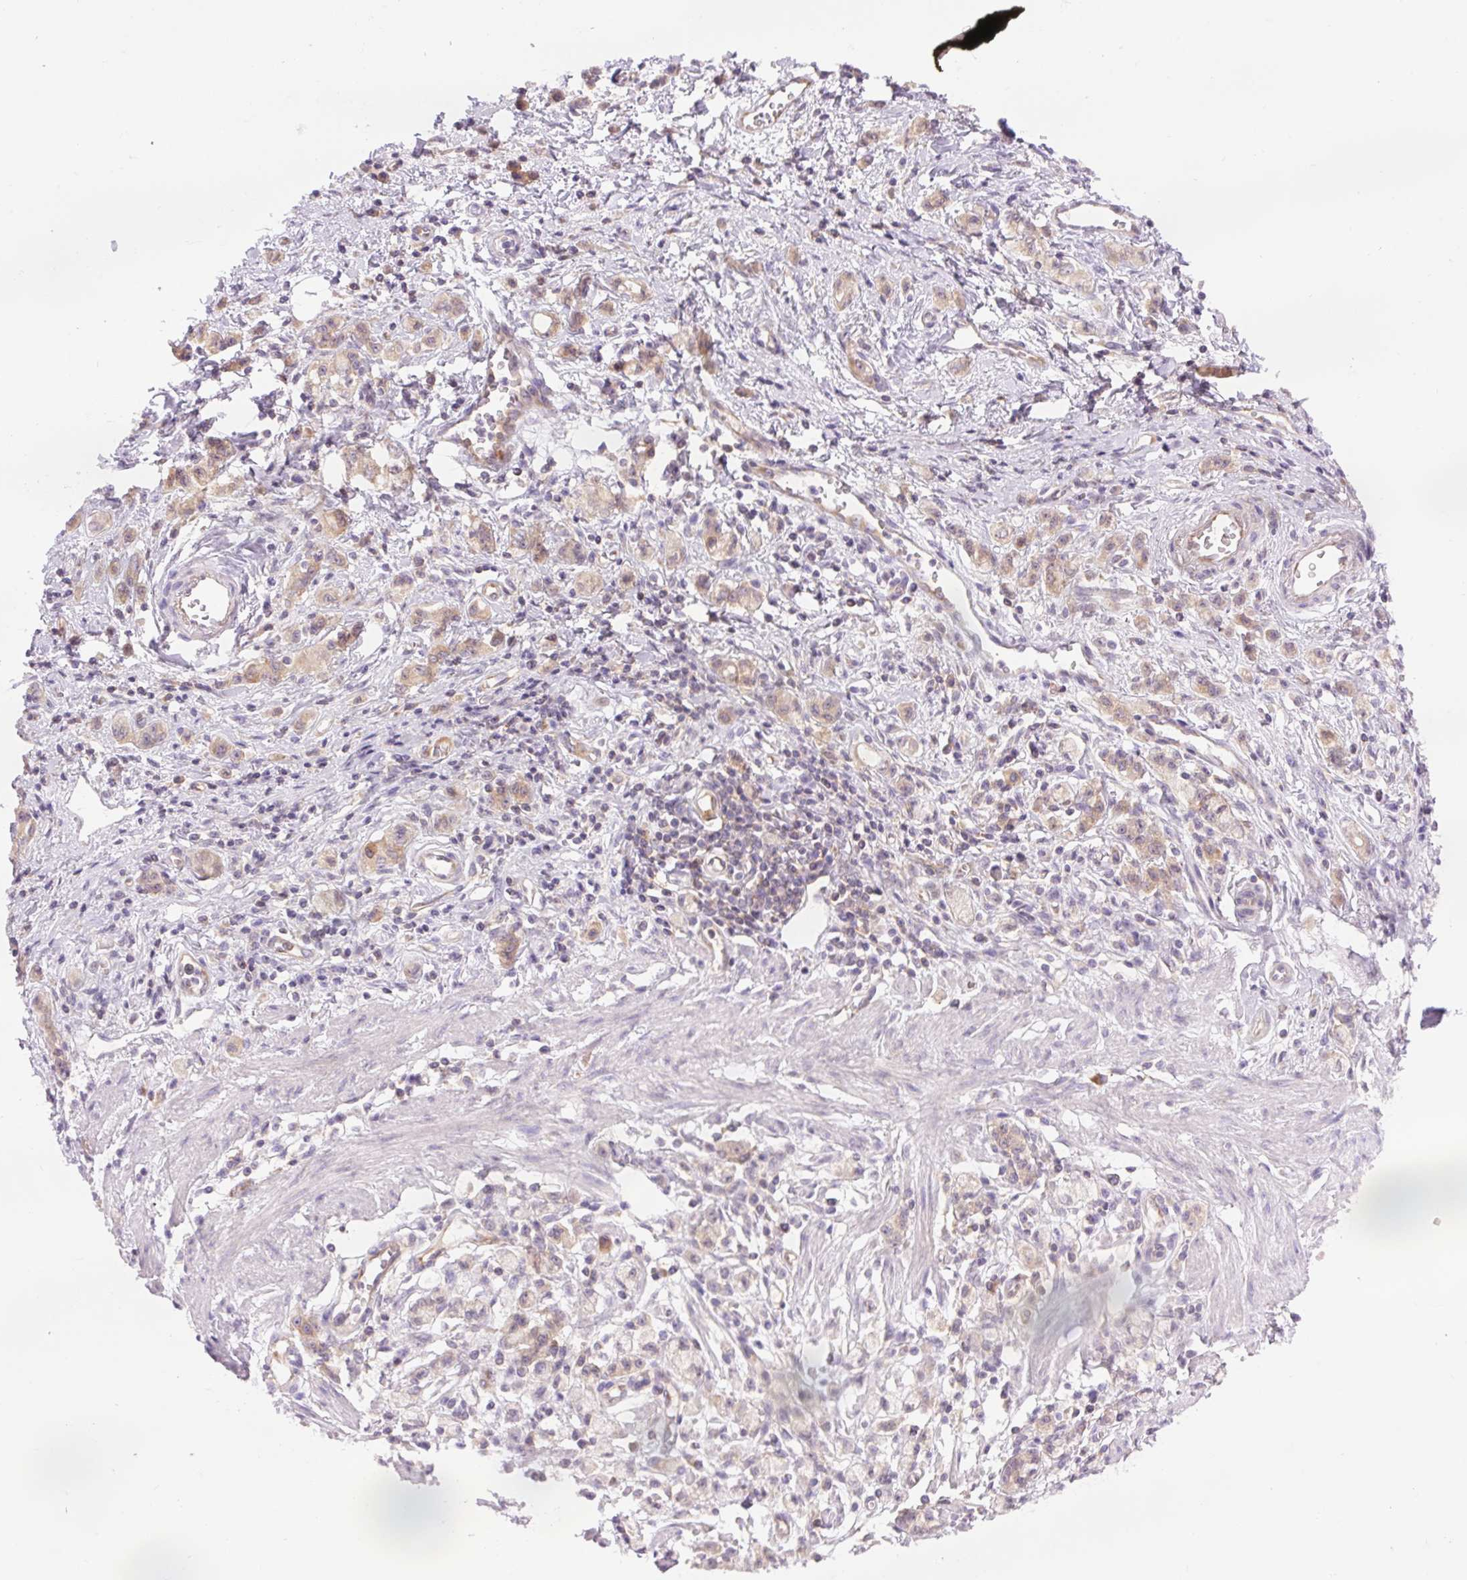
{"staining": {"intensity": "weak", "quantity": ">75%", "location": "cytoplasmic/membranous"}, "tissue": "stomach cancer", "cell_type": "Tumor cells", "image_type": "cancer", "snomed": [{"axis": "morphology", "description": "Adenocarcinoma, NOS"}, {"axis": "topography", "description": "Stomach"}], "caption": "Adenocarcinoma (stomach) stained for a protein (brown) shows weak cytoplasmic/membranous positive positivity in about >75% of tumor cells.", "gene": "MINK1", "patient": {"sex": "male", "age": 77}}